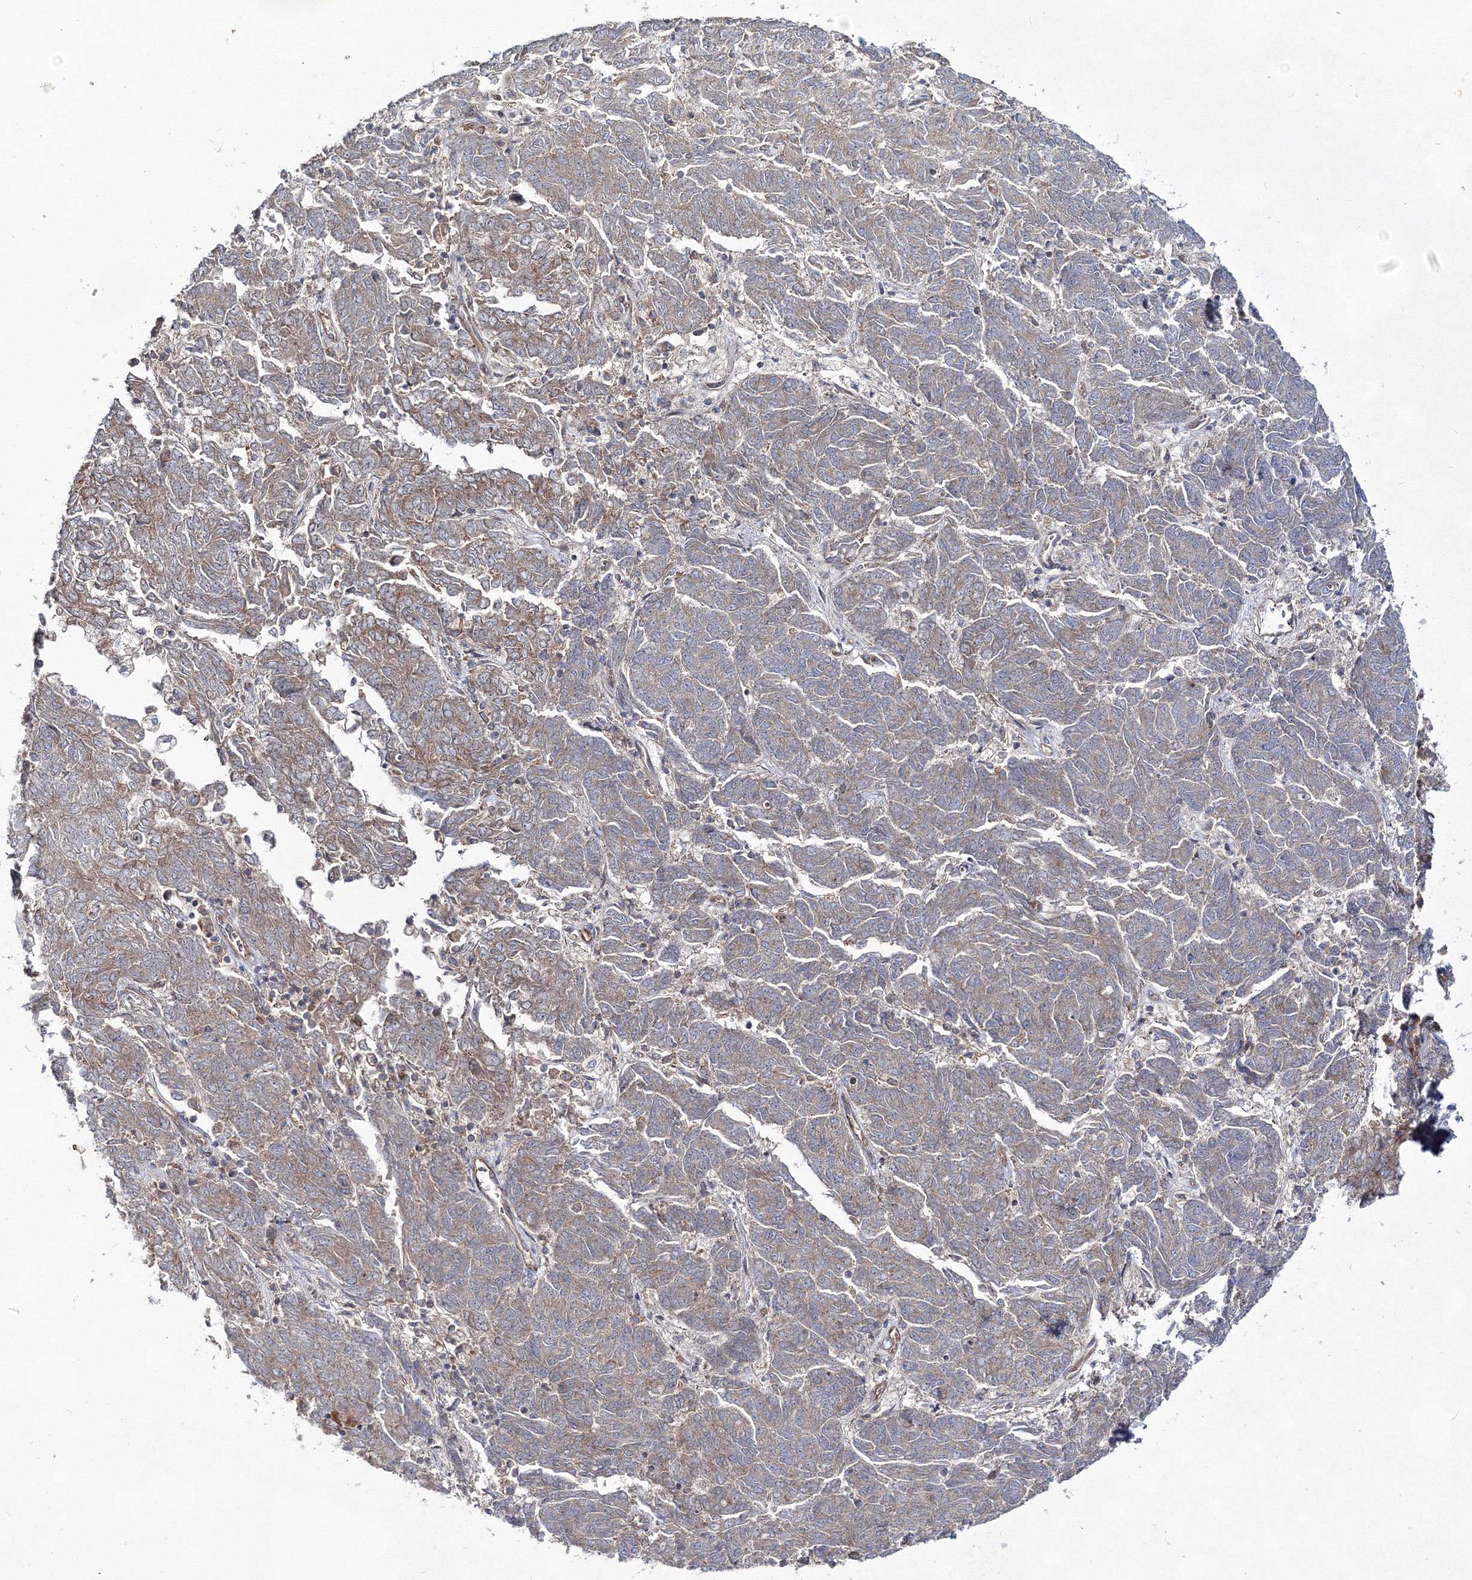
{"staining": {"intensity": "weak", "quantity": ">75%", "location": "cytoplasmic/membranous"}, "tissue": "endometrial cancer", "cell_type": "Tumor cells", "image_type": "cancer", "snomed": [{"axis": "morphology", "description": "Adenocarcinoma, NOS"}, {"axis": "topography", "description": "Endometrium"}], "caption": "Weak cytoplasmic/membranous expression is appreciated in approximately >75% of tumor cells in endometrial adenocarcinoma. (brown staining indicates protein expression, while blue staining denotes nuclei).", "gene": "EXOC6", "patient": {"sex": "female", "age": 80}}